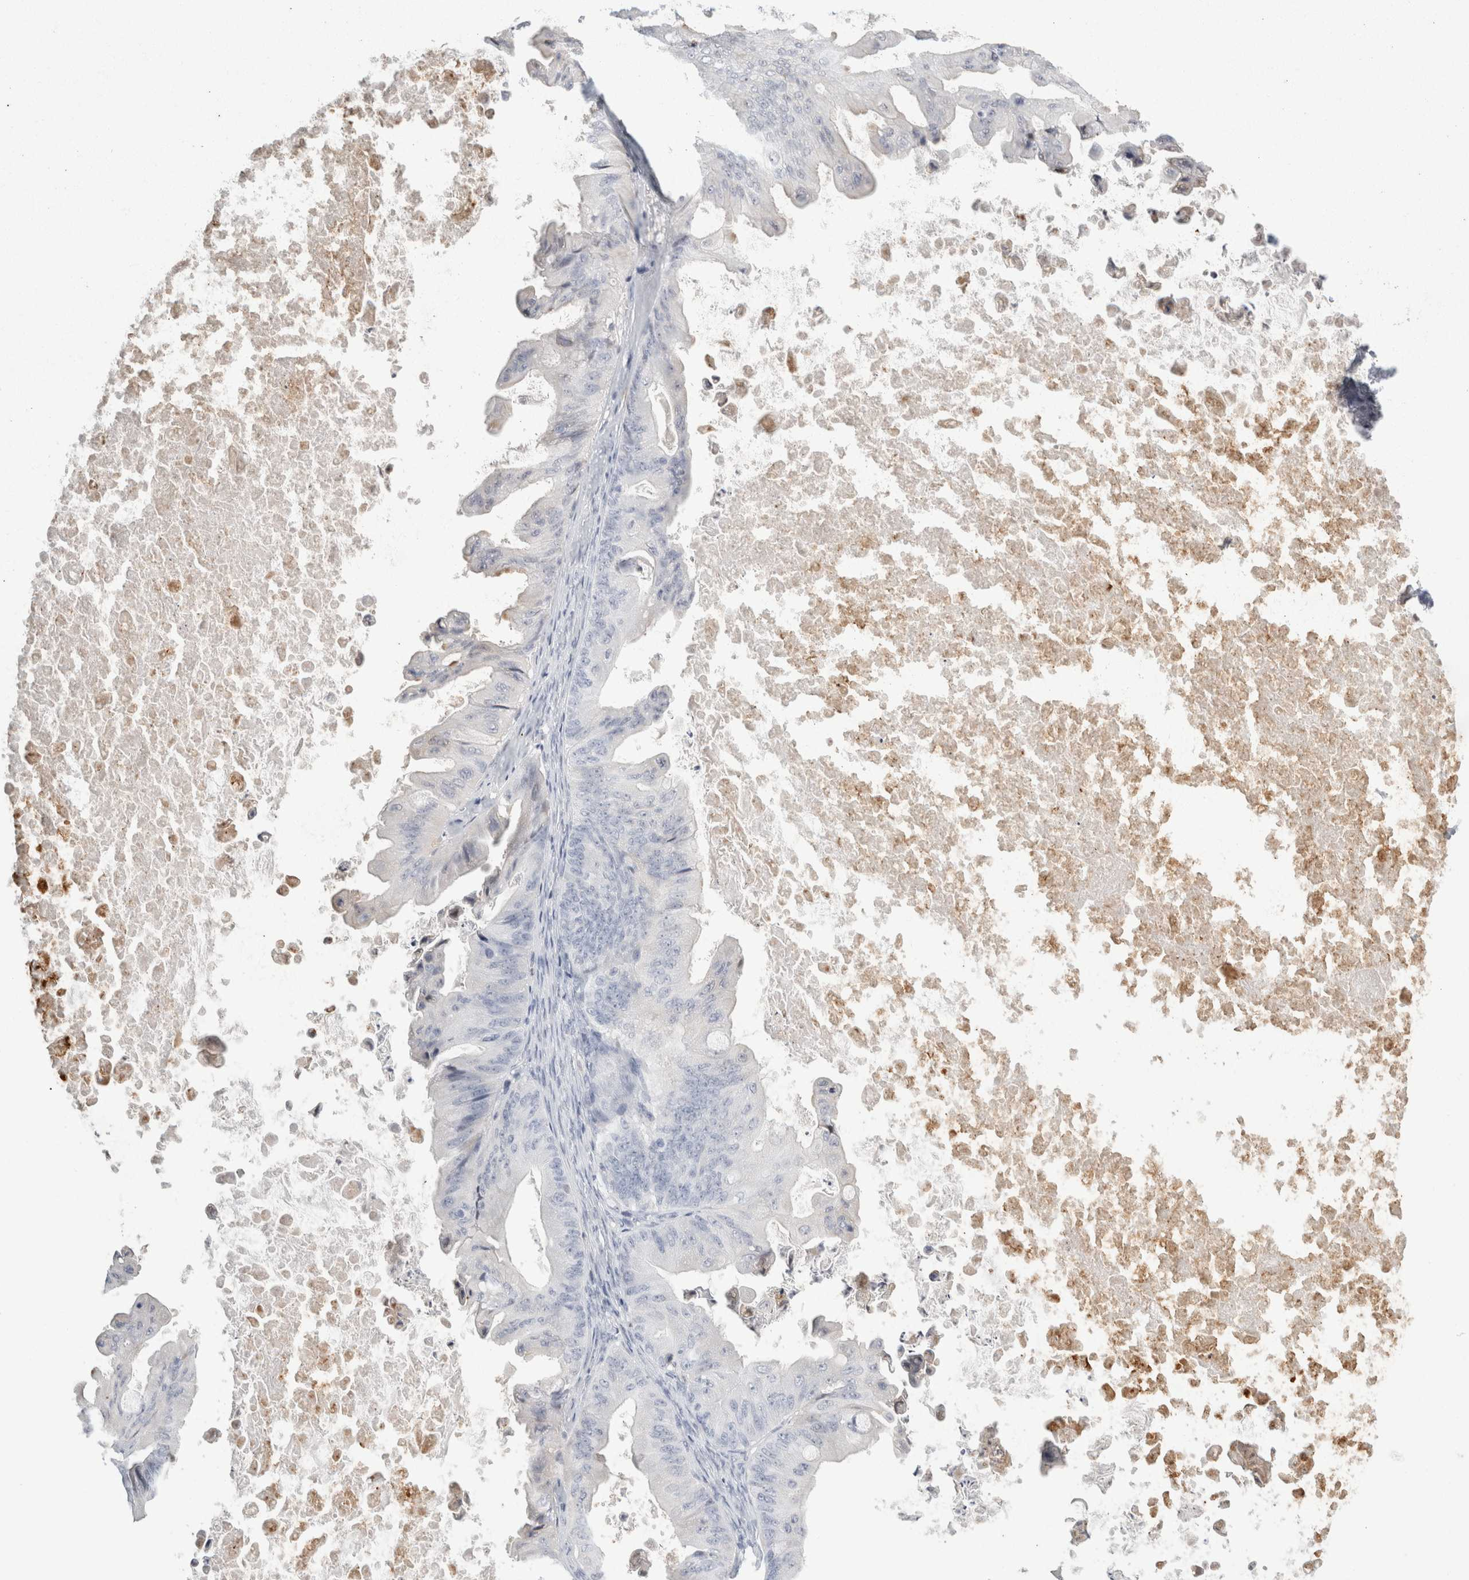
{"staining": {"intensity": "negative", "quantity": "none", "location": "none"}, "tissue": "ovarian cancer", "cell_type": "Tumor cells", "image_type": "cancer", "snomed": [{"axis": "morphology", "description": "Cystadenocarcinoma, mucinous, NOS"}, {"axis": "topography", "description": "Ovary"}], "caption": "High magnification brightfield microscopy of ovarian cancer (mucinous cystadenocarcinoma) stained with DAB (3,3'-diaminobenzidine) (brown) and counterstained with hematoxylin (blue): tumor cells show no significant staining.", "gene": "P2RY2", "patient": {"sex": "female", "age": 37}}